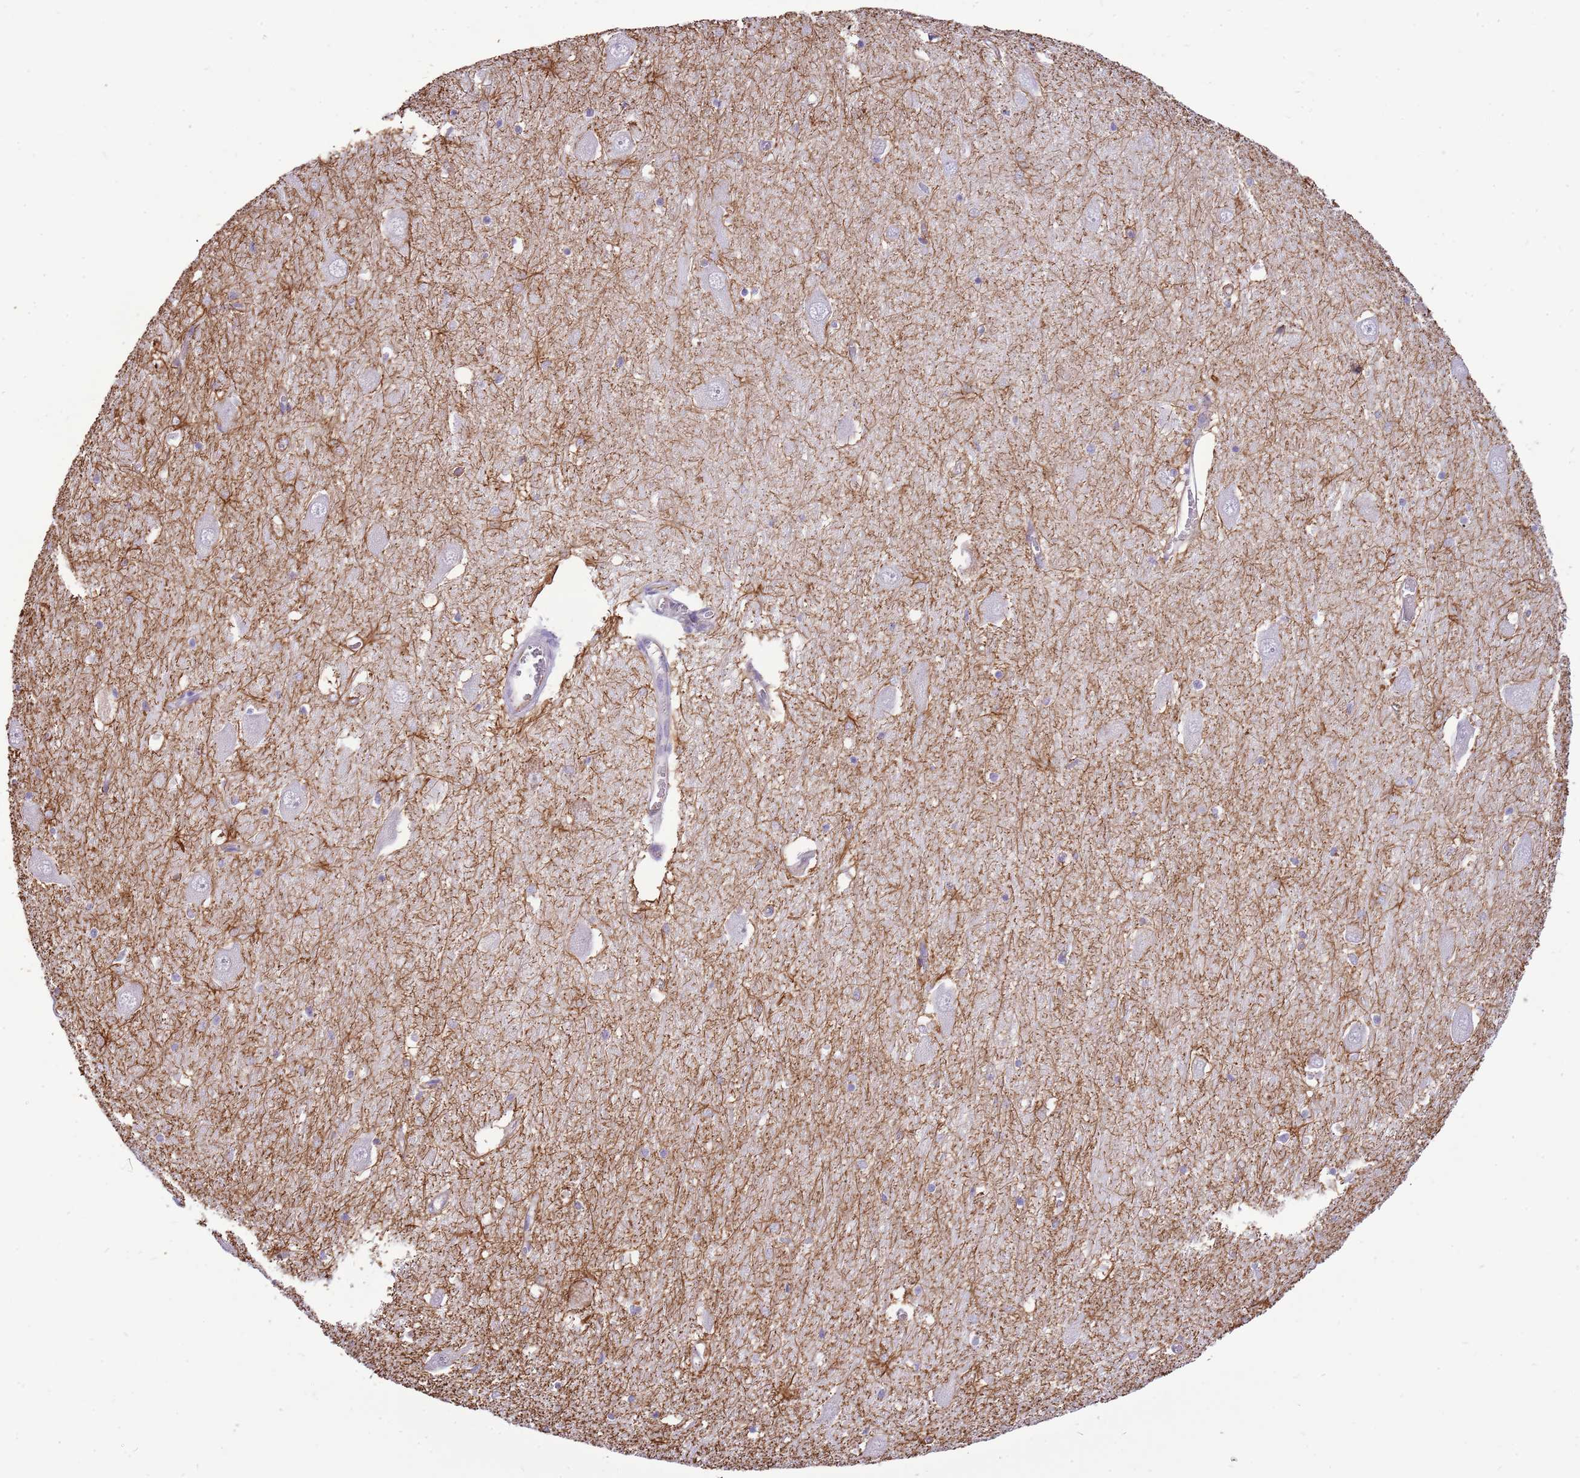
{"staining": {"intensity": "moderate", "quantity": "<25%", "location": "cytoplasmic/membranous"}, "tissue": "hippocampus", "cell_type": "Glial cells", "image_type": "normal", "snomed": [{"axis": "morphology", "description": "Normal tissue, NOS"}, {"axis": "topography", "description": "Hippocampus"}], "caption": "Immunohistochemistry micrograph of normal hippocampus: human hippocampus stained using immunohistochemistry demonstrates low levels of moderate protein expression localized specifically in the cytoplasmic/membranous of glial cells, appearing as a cytoplasmic/membranous brown color.", "gene": "PCNX1", "patient": {"sex": "male", "age": 70}}